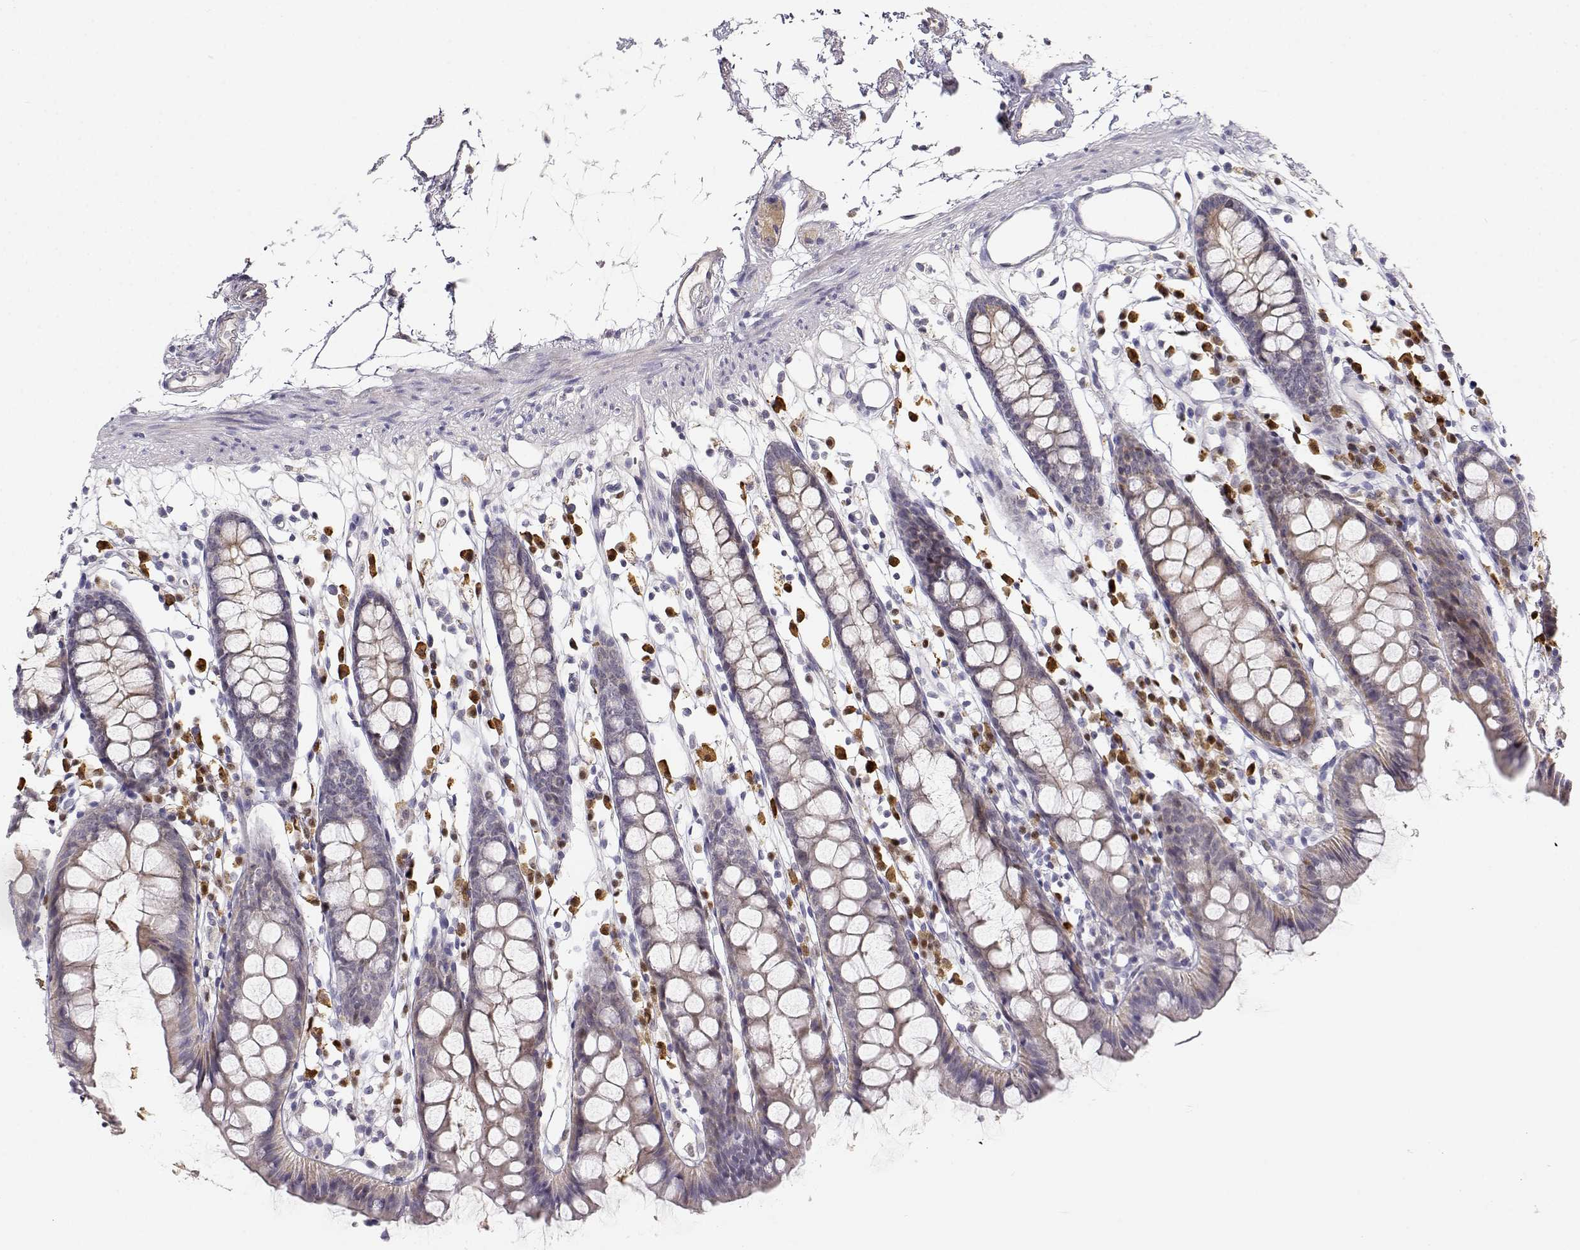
{"staining": {"intensity": "negative", "quantity": "none", "location": "none"}, "tissue": "colon", "cell_type": "Endothelial cells", "image_type": "normal", "snomed": [{"axis": "morphology", "description": "Normal tissue, NOS"}, {"axis": "topography", "description": "Colon"}], "caption": "An image of colon stained for a protein displays no brown staining in endothelial cells.", "gene": "EAF2", "patient": {"sex": "male", "age": 47}}